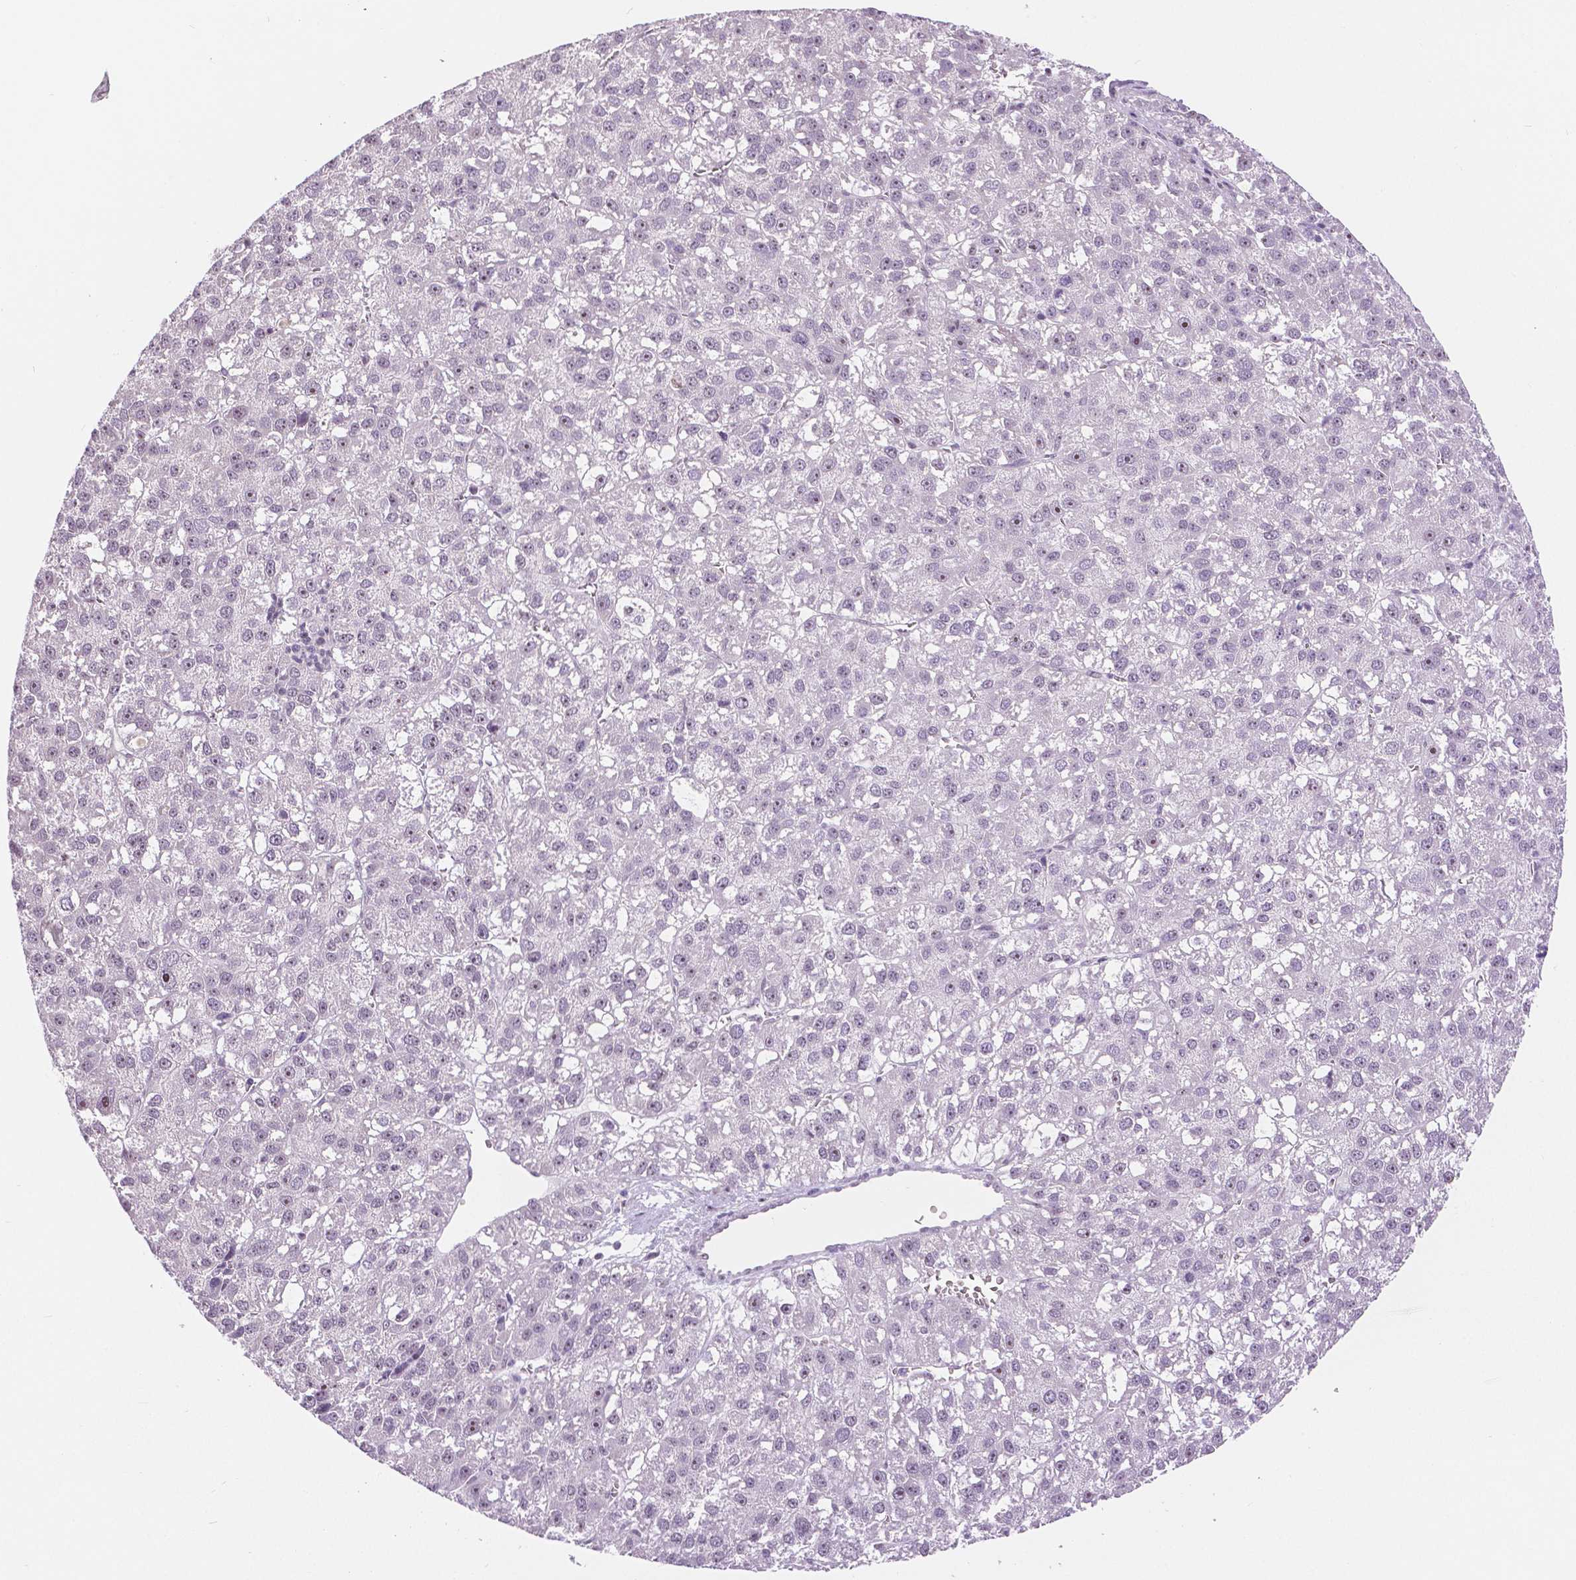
{"staining": {"intensity": "weak", "quantity": "25%-75%", "location": "nuclear"}, "tissue": "liver cancer", "cell_type": "Tumor cells", "image_type": "cancer", "snomed": [{"axis": "morphology", "description": "Carcinoma, Hepatocellular, NOS"}, {"axis": "topography", "description": "Liver"}], "caption": "Hepatocellular carcinoma (liver) stained with a brown dye exhibits weak nuclear positive positivity in about 25%-75% of tumor cells.", "gene": "NHP2", "patient": {"sex": "female", "age": 70}}